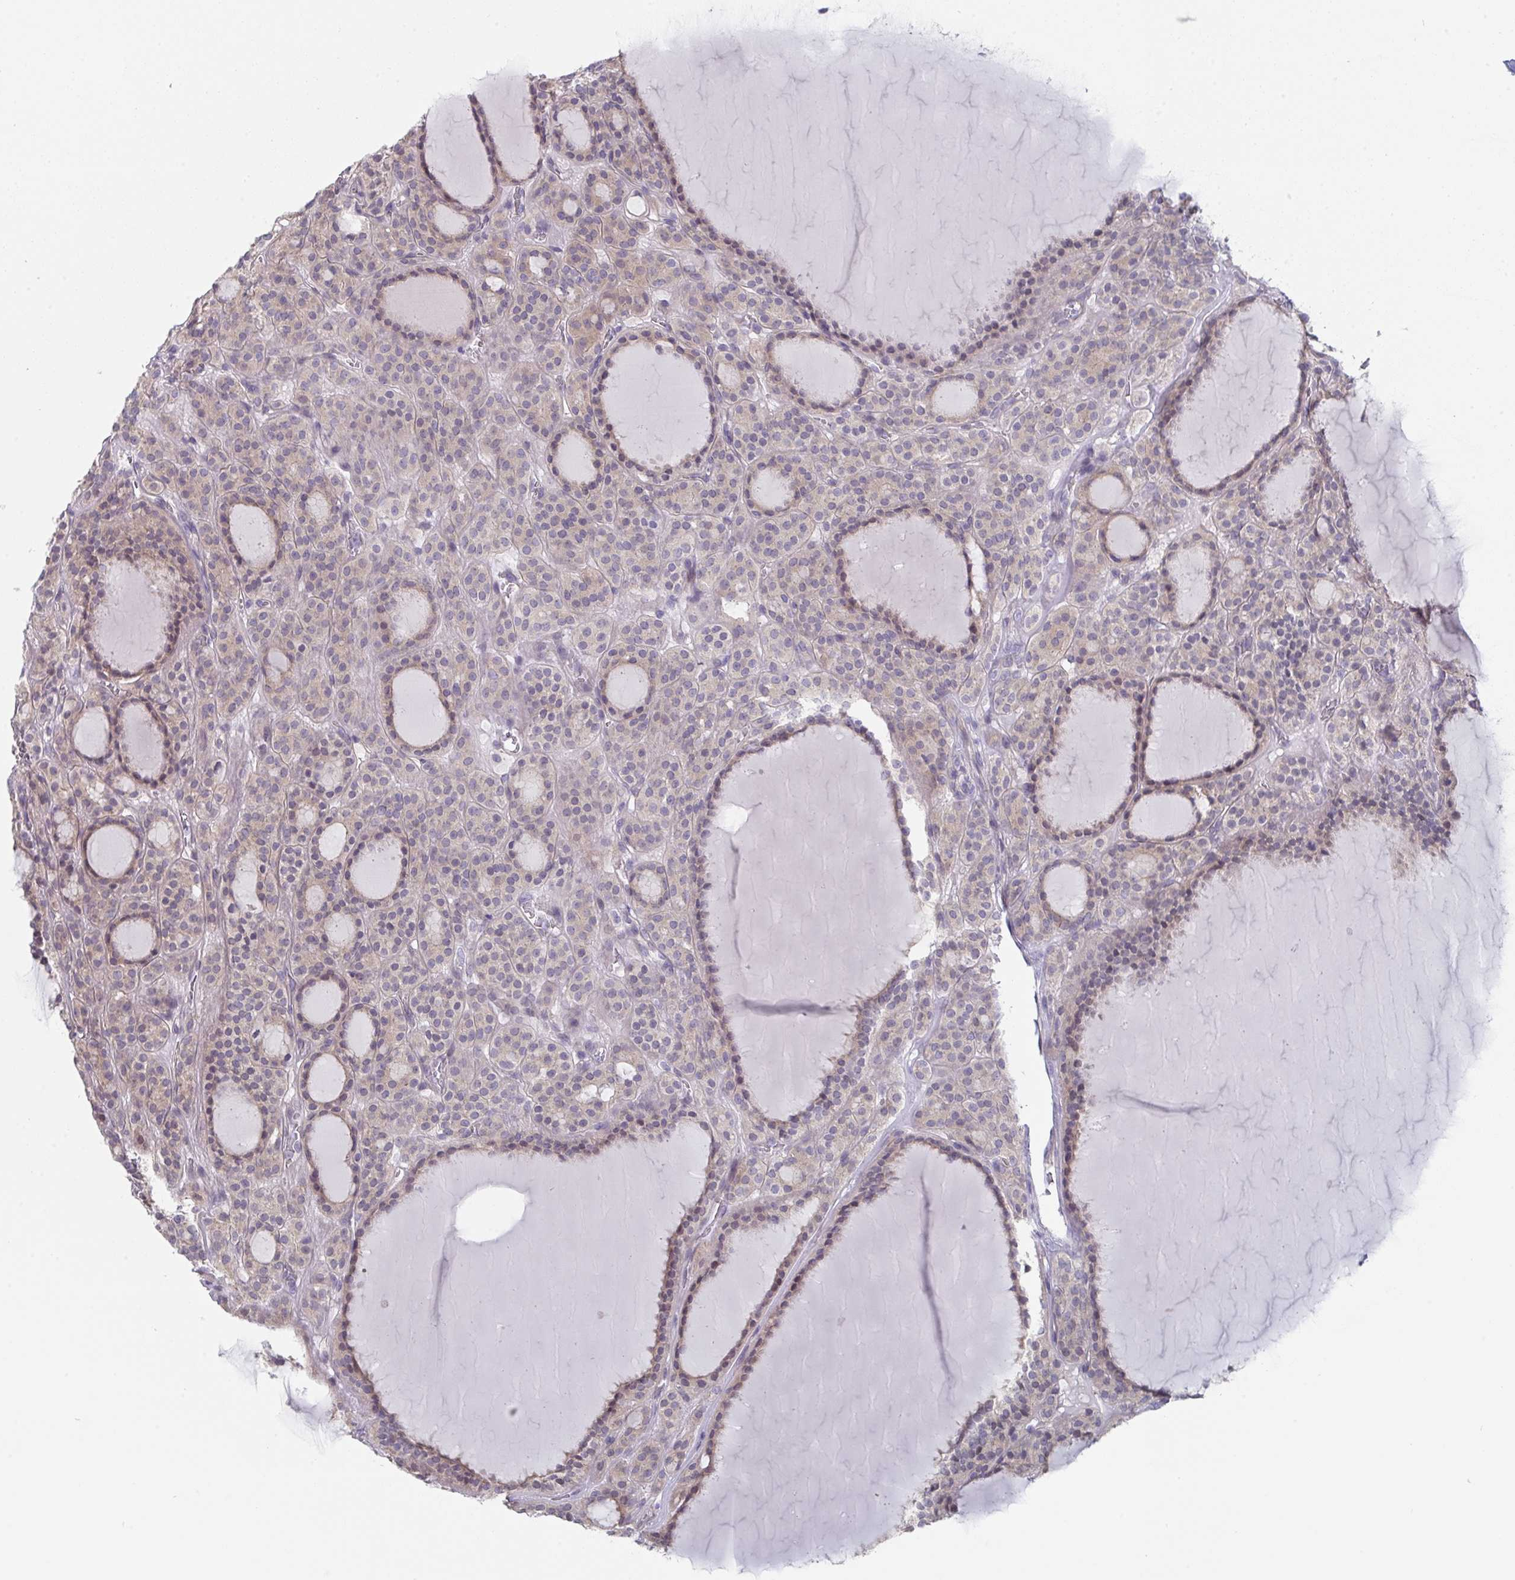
{"staining": {"intensity": "weak", "quantity": "<25%", "location": "cytoplasmic/membranous"}, "tissue": "thyroid cancer", "cell_type": "Tumor cells", "image_type": "cancer", "snomed": [{"axis": "morphology", "description": "Follicular adenoma carcinoma, NOS"}, {"axis": "topography", "description": "Thyroid gland"}], "caption": "High power microscopy micrograph of an IHC image of thyroid cancer, revealing no significant staining in tumor cells. Nuclei are stained in blue.", "gene": "PTPRD", "patient": {"sex": "female", "age": 63}}